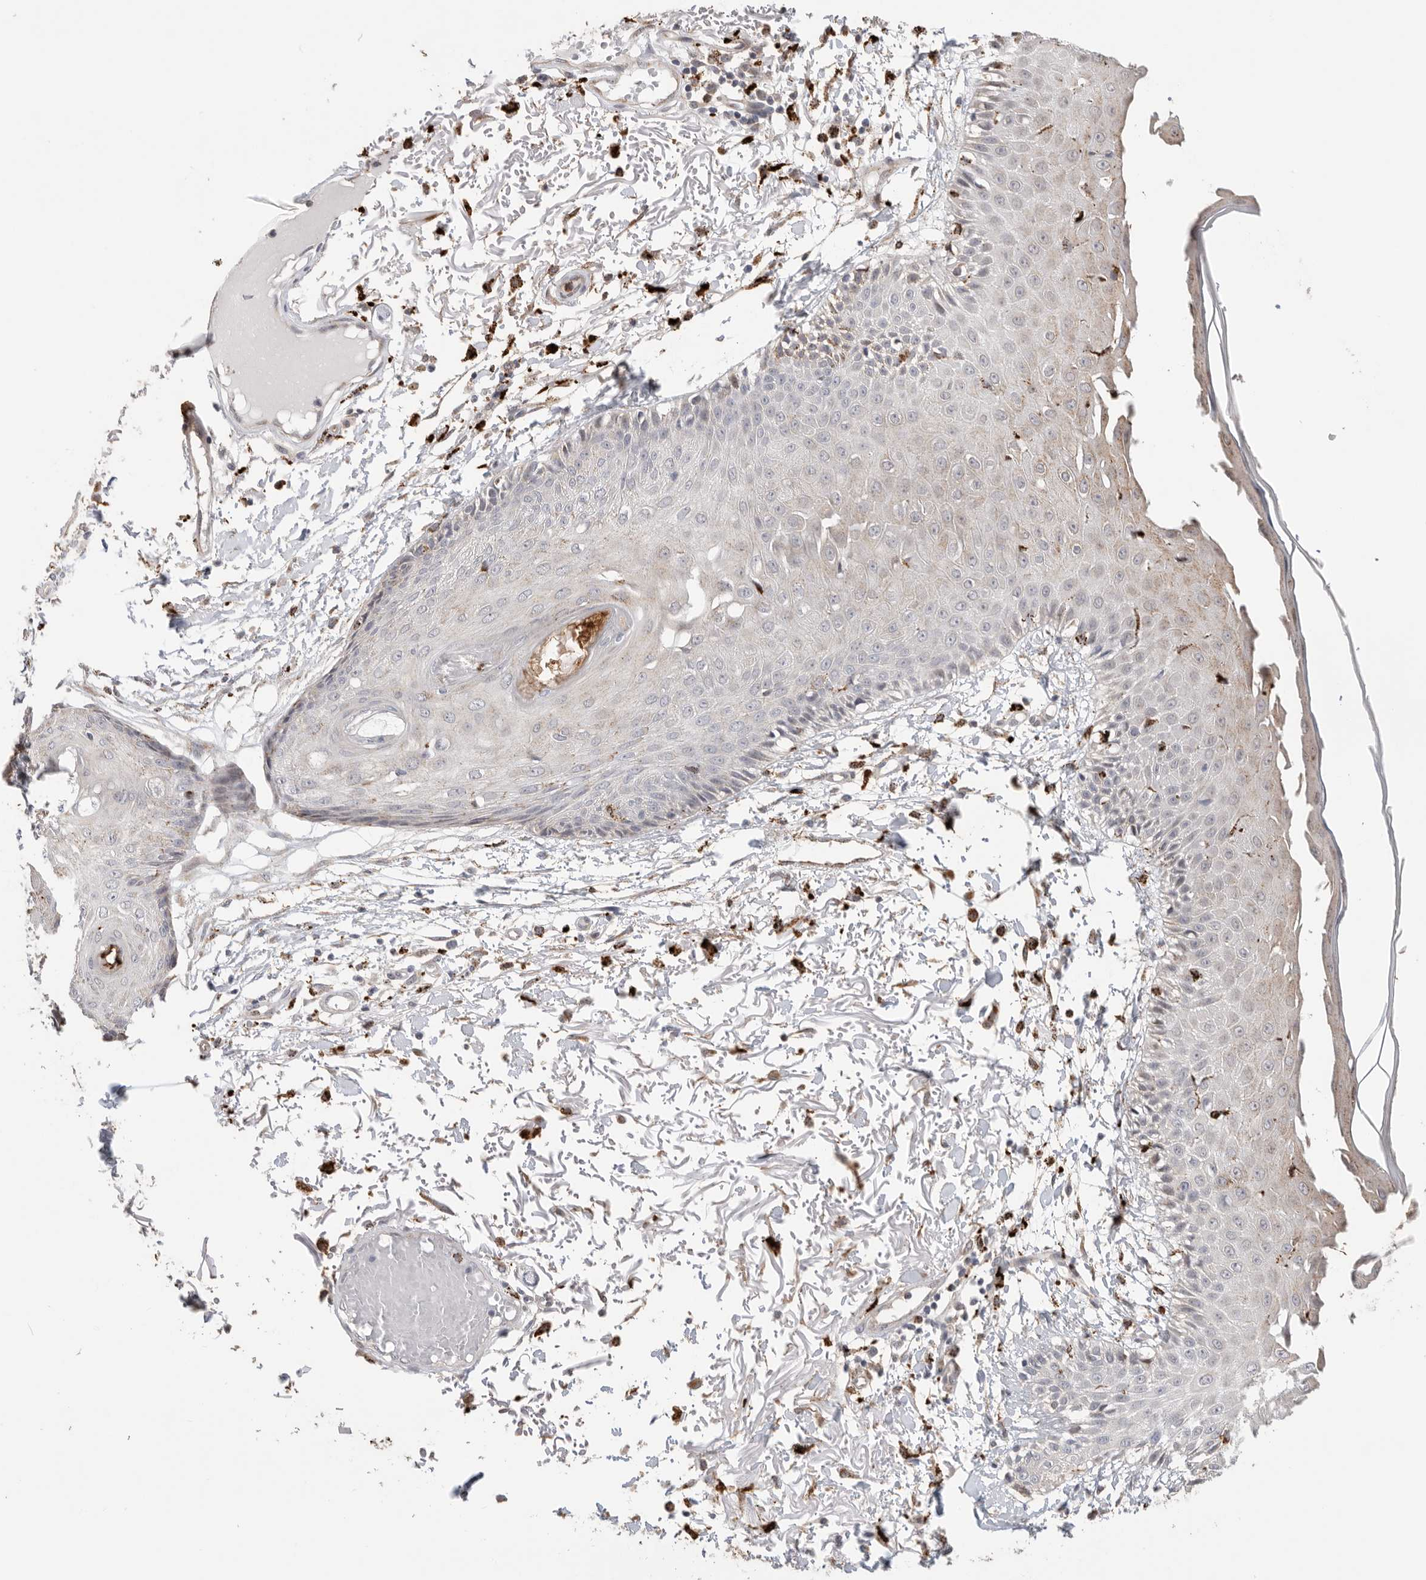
{"staining": {"intensity": "weak", "quantity": "25%-75%", "location": "cytoplasmic/membranous"}, "tissue": "skin", "cell_type": "Fibroblasts", "image_type": "normal", "snomed": [{"axis": "morphology", "description": "Normal tissue, NOS"}, {"axis": "morphology", "description": "Squamous cell carcinoma, NOS"}, {"axis": "topography", "description": "Skin"}, {"axis": "topography", "description": "Peripheral nerve tissue"}], "caption": "Immunohistochemical staining of benign human skin reveals low levels of weak cytoplasmic/membranous expression in approximately 25%-75% of fibroblasts.", "gene": "GGH", "patient": {"sex": "male", "age": 83}}